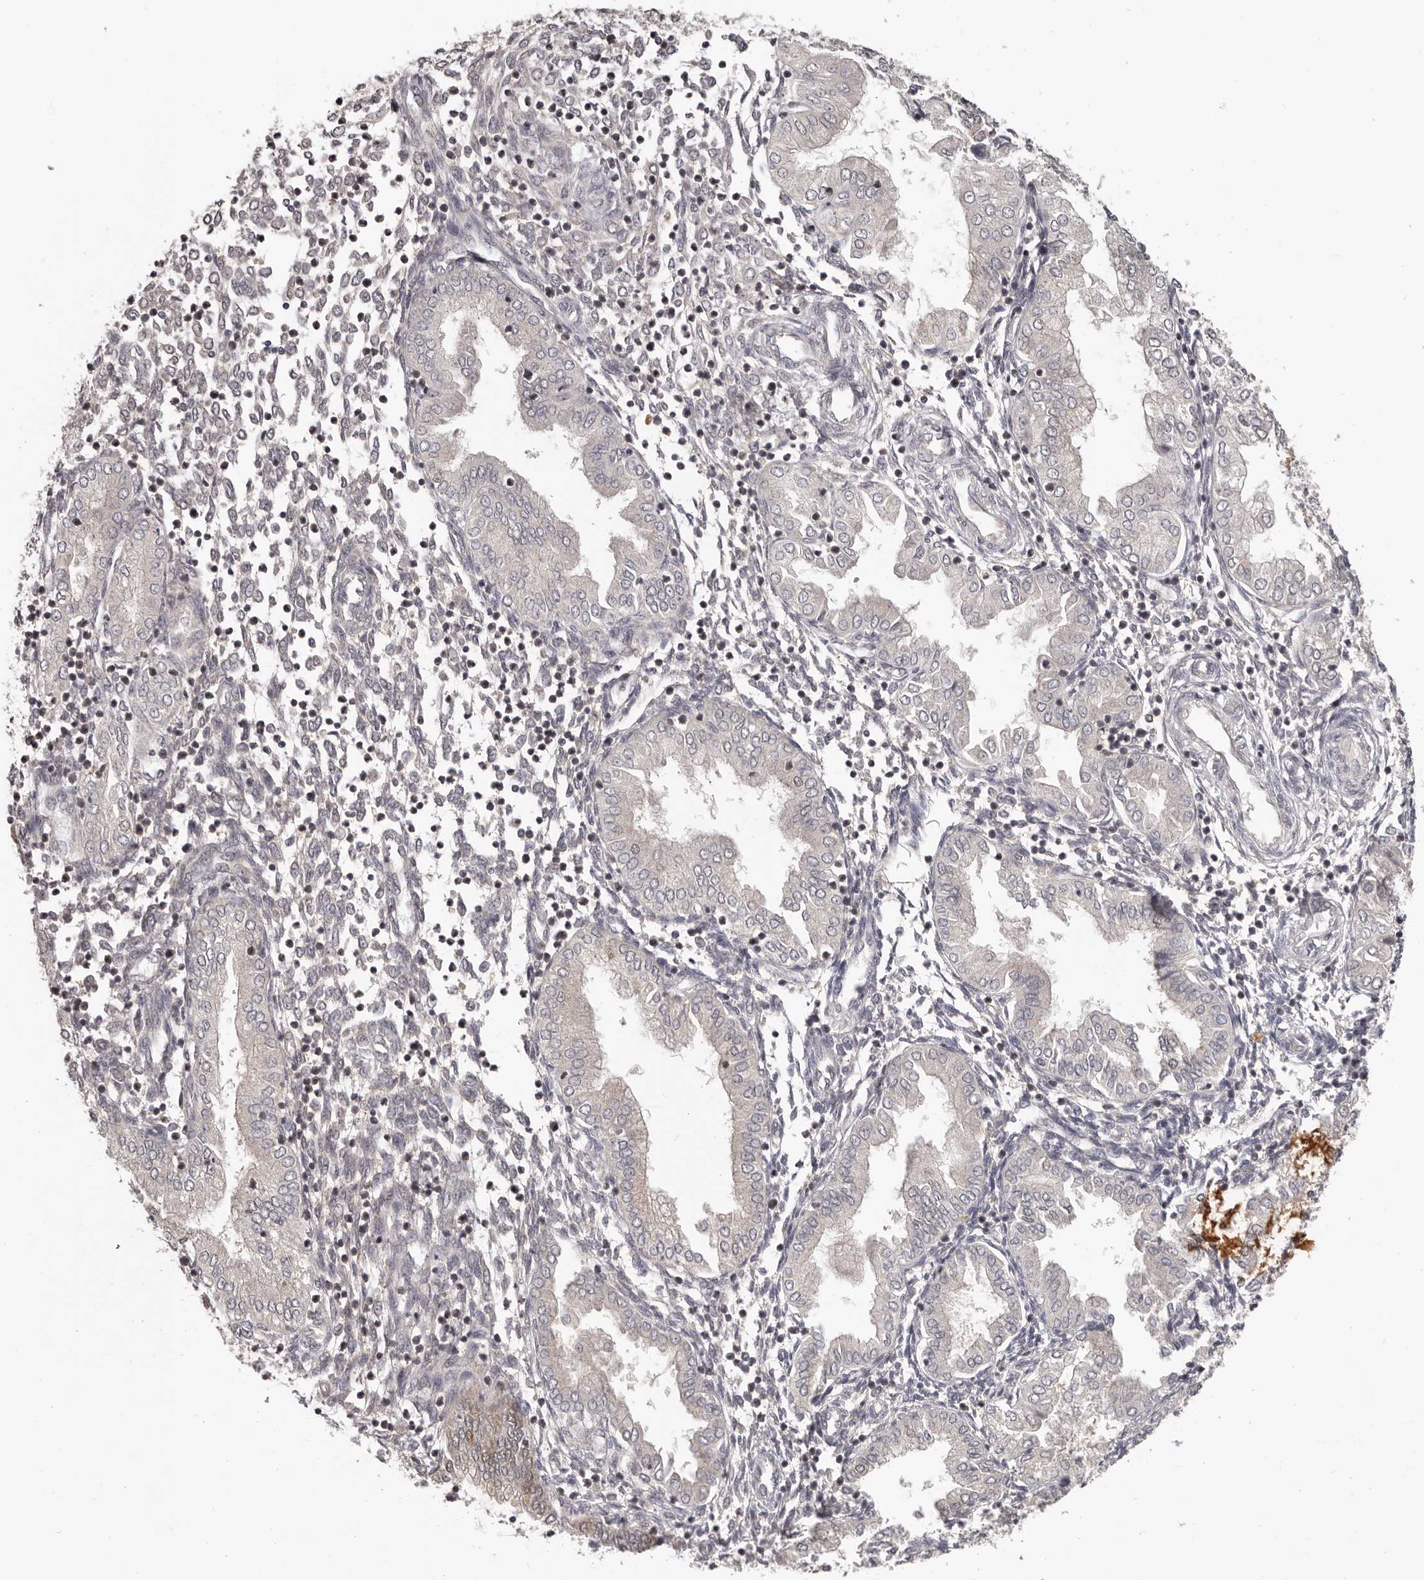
{"staining": {"intensity": "negative", "quantity": "none", "location": "none"}, "tissue": "endometrium", "cell_type": "Cells in endometrial stroma", "image_type": "normal", "snomed": [{"axis": "morphology", "description": "Normal tissue, NOS"}, {"axis": "topography", "description": "Endometrium"}], "caption": "DAB (3,3'-diaminobenzidine) immunohistochemical staining of unremarkable human endometrium demonstrates no significant staining in cells in endometrial stroma.", "gene": "TBX5", "patient": {"sex": "female", "age": 53}}